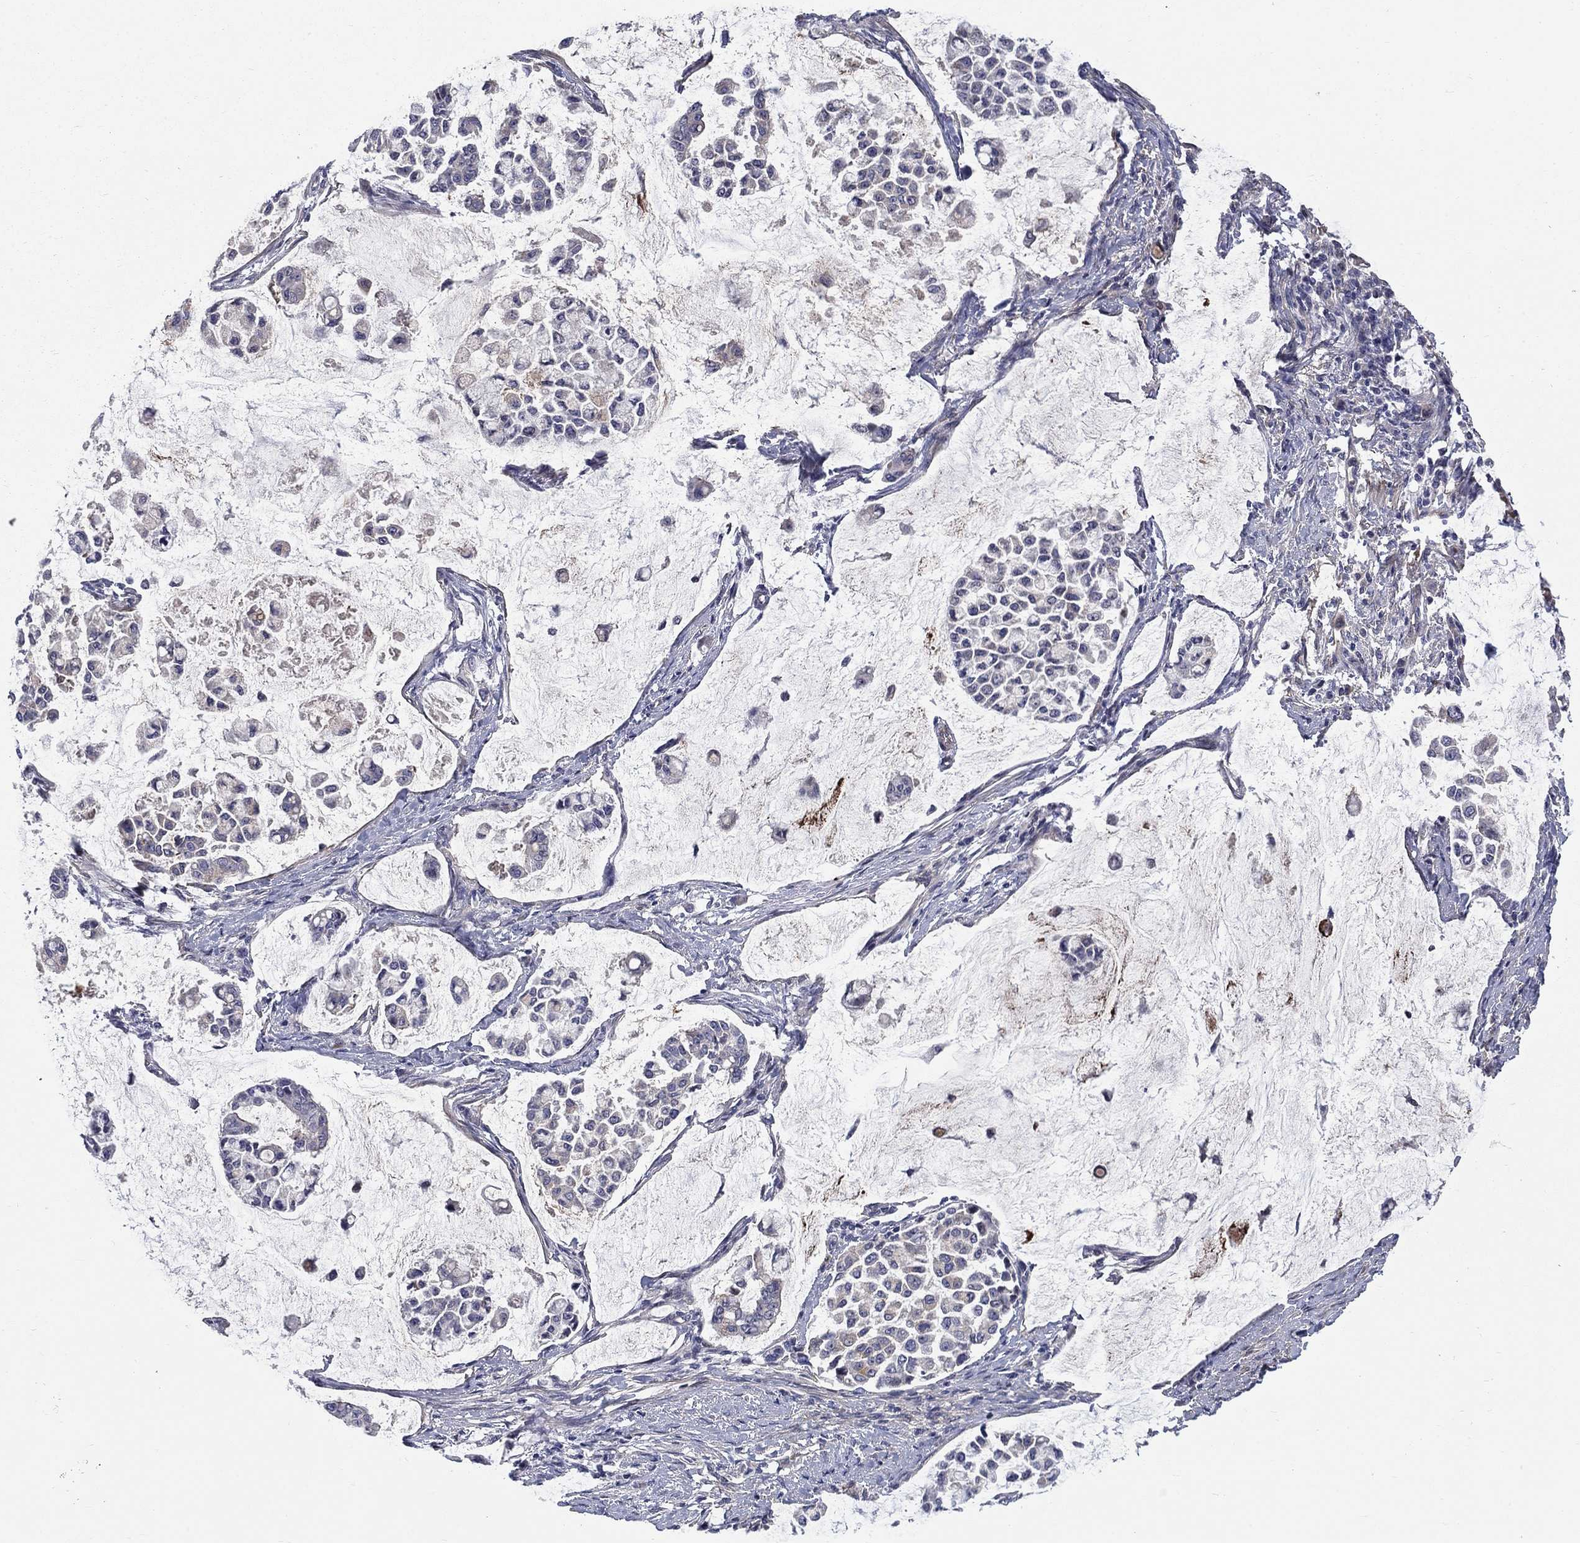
{"staining": {"intensity": "weak", "quantity": "25%-75%", "location": "cytoplasmic/membranous"}, "tissue": "stomach cancer", "cell_type": "Tumor cells", "image_type": "cancer", "snomed": [{"axis": "morphology", "description": "Adenocarcinoma, NOS"}, {"axis": "topography", "description": "Stomach"}], "caption": "IHC micrograph of stomach cancer (adenocarcinoma) stained for a protein (brown), which reveals low levels of weak cytoplasmic/membranous positivity in approximately 25%-75% of tumor cells.", "gene": "SLC1A1", "patient": {"sex": "male", "age": 82}}